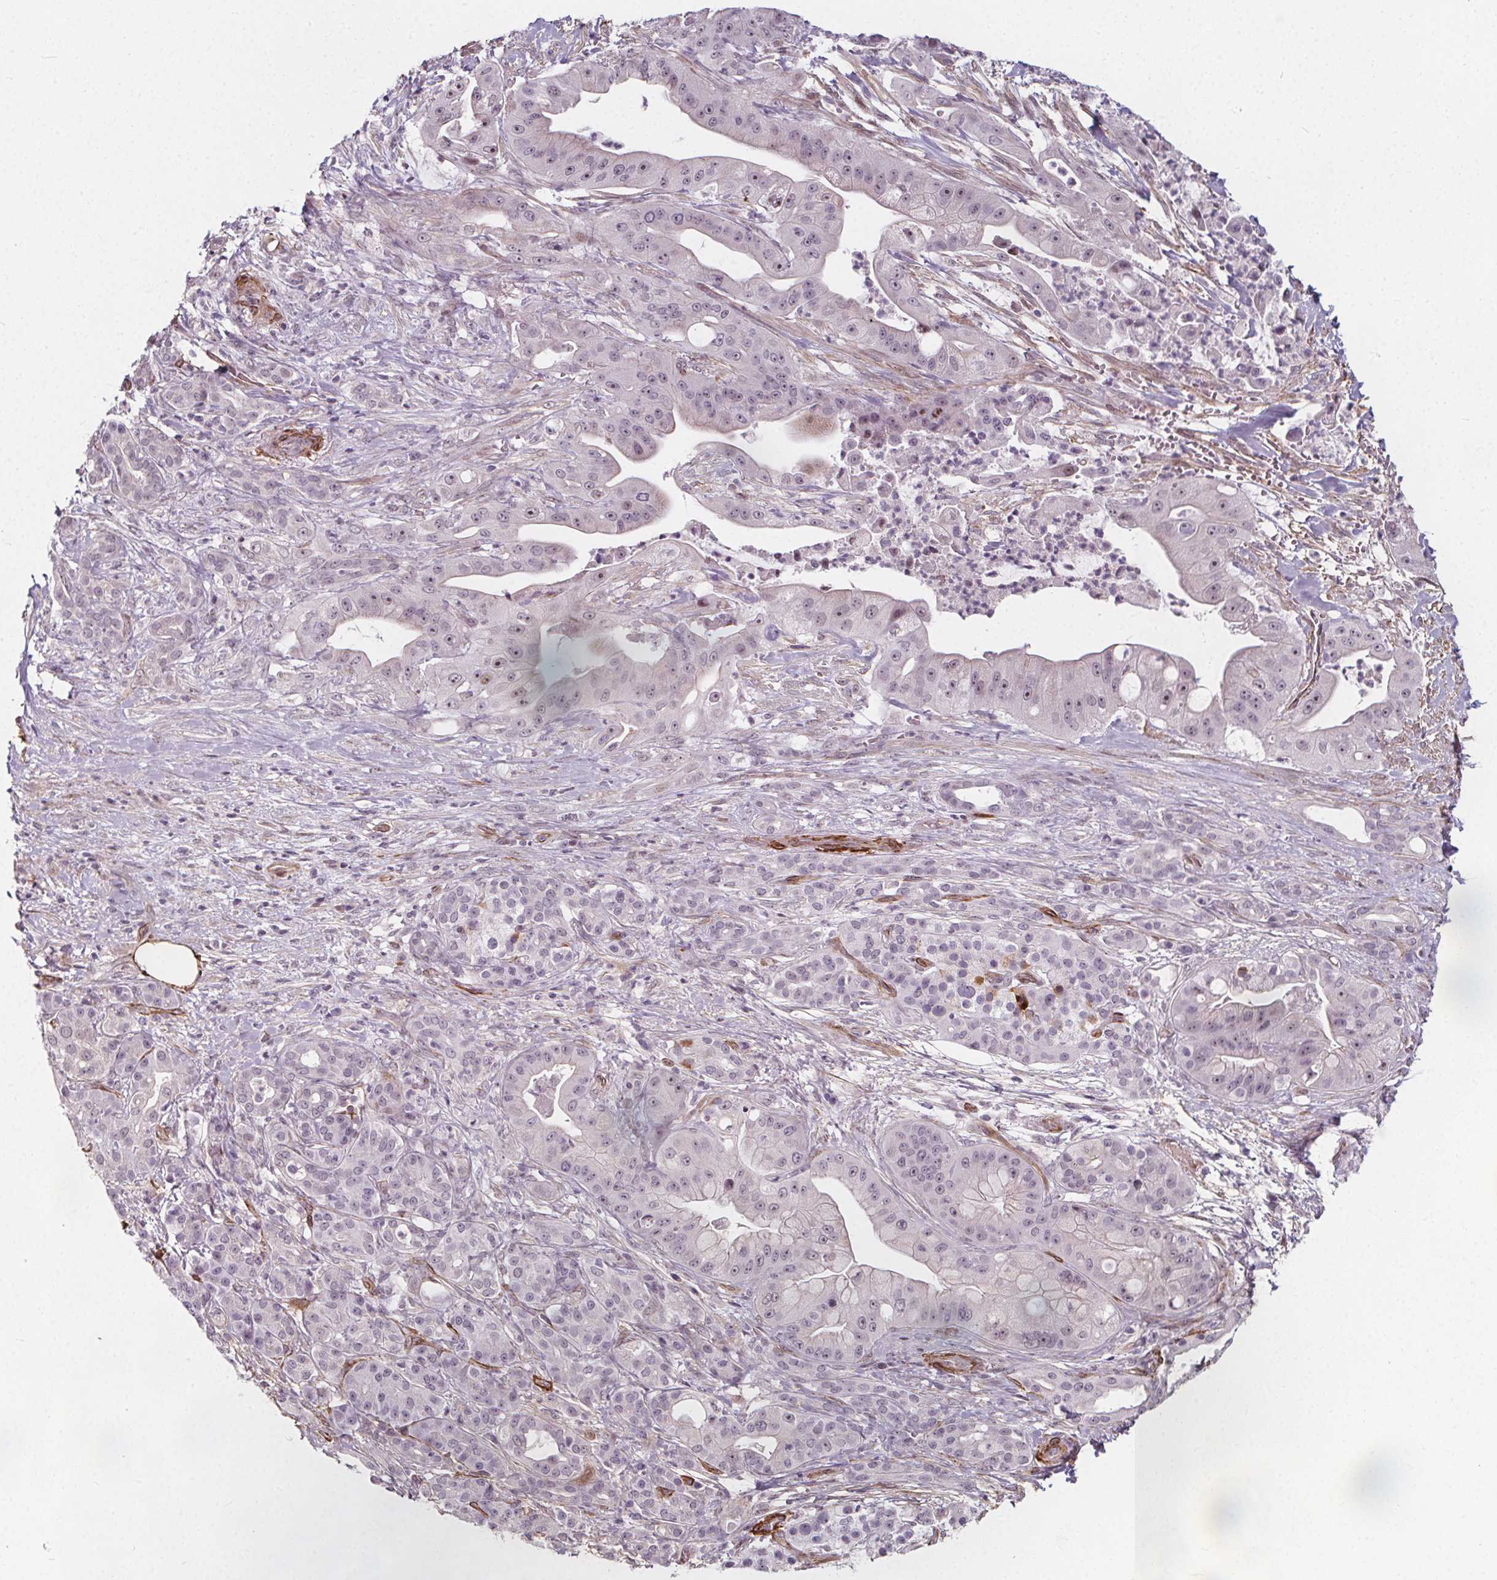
{"staining": {"intensity": "weak", "quantity": "25%-75%", "location": "nuclear"}, "tissue": "pancreatic cancer", "cell_type": "Tumor cells", "image_type": "cancer", "snomed": [{"axis": "morphology", "description": "Normal tissue, NOS"}, {"axis": "morphology", "description": "Inflammation, NOS"}, {"axis": "morphology", "description": "Adenocarcinoma, NOS"}, {"axis": "topography", "description": "Pancreas"}], "caption": "IHC of pancreatic adenocarcinoma demonstrates low levels of weak nuclear positivity in about 25%-75% of tumor cells.", "gene": "HAS1", "patient": {"sex": "male", "age": 57}}